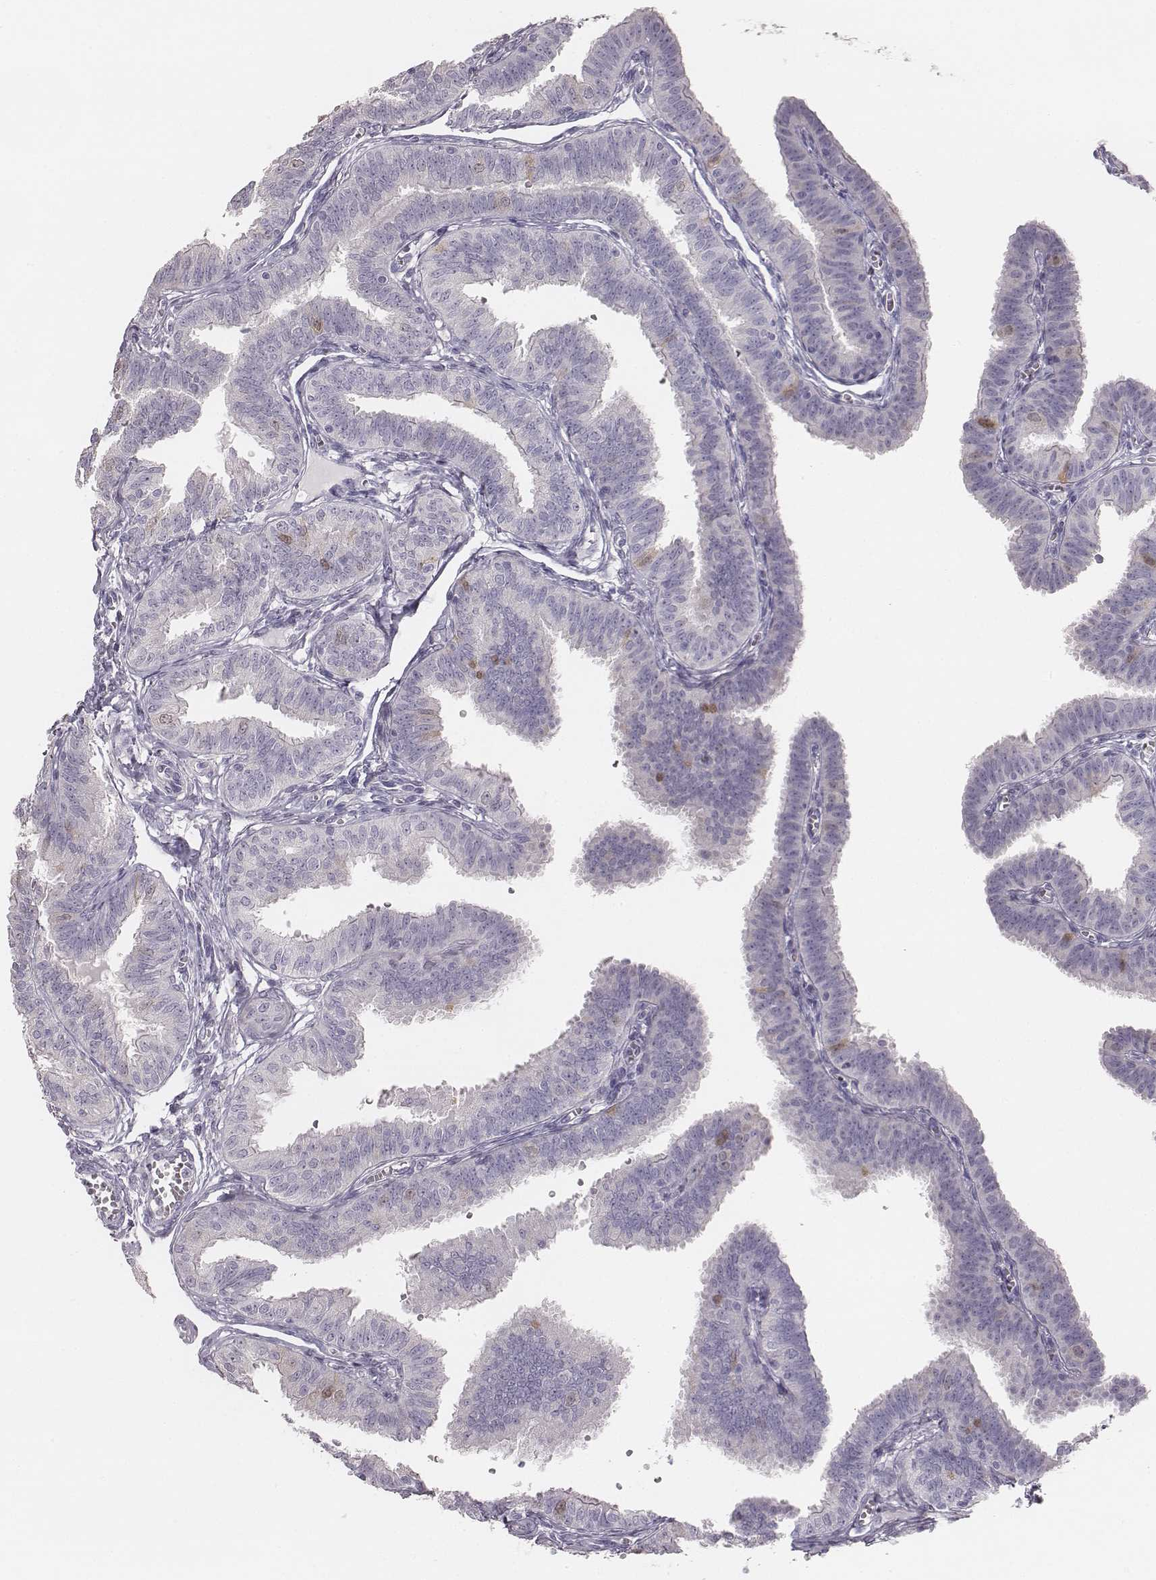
{"staining": {"intensity": "negative", "quantity": "none", "location": "none"}, "tissue": "fallopian tube", "cell_type": "Glandular cells", "image_type": "normal", "snomed": [{"axis": "morphology", "description": "Normal tissue, NOS"}, {"axis": "topography", "description": "Fallopian tube"}], "caption": "High power microscopy image of an immunohistochemistry histopathology image of normal fallopian tube, revealing no significant expression in glandular cells.", "gene": "PBK", "patient": {"sex": "female", "age": 25}}